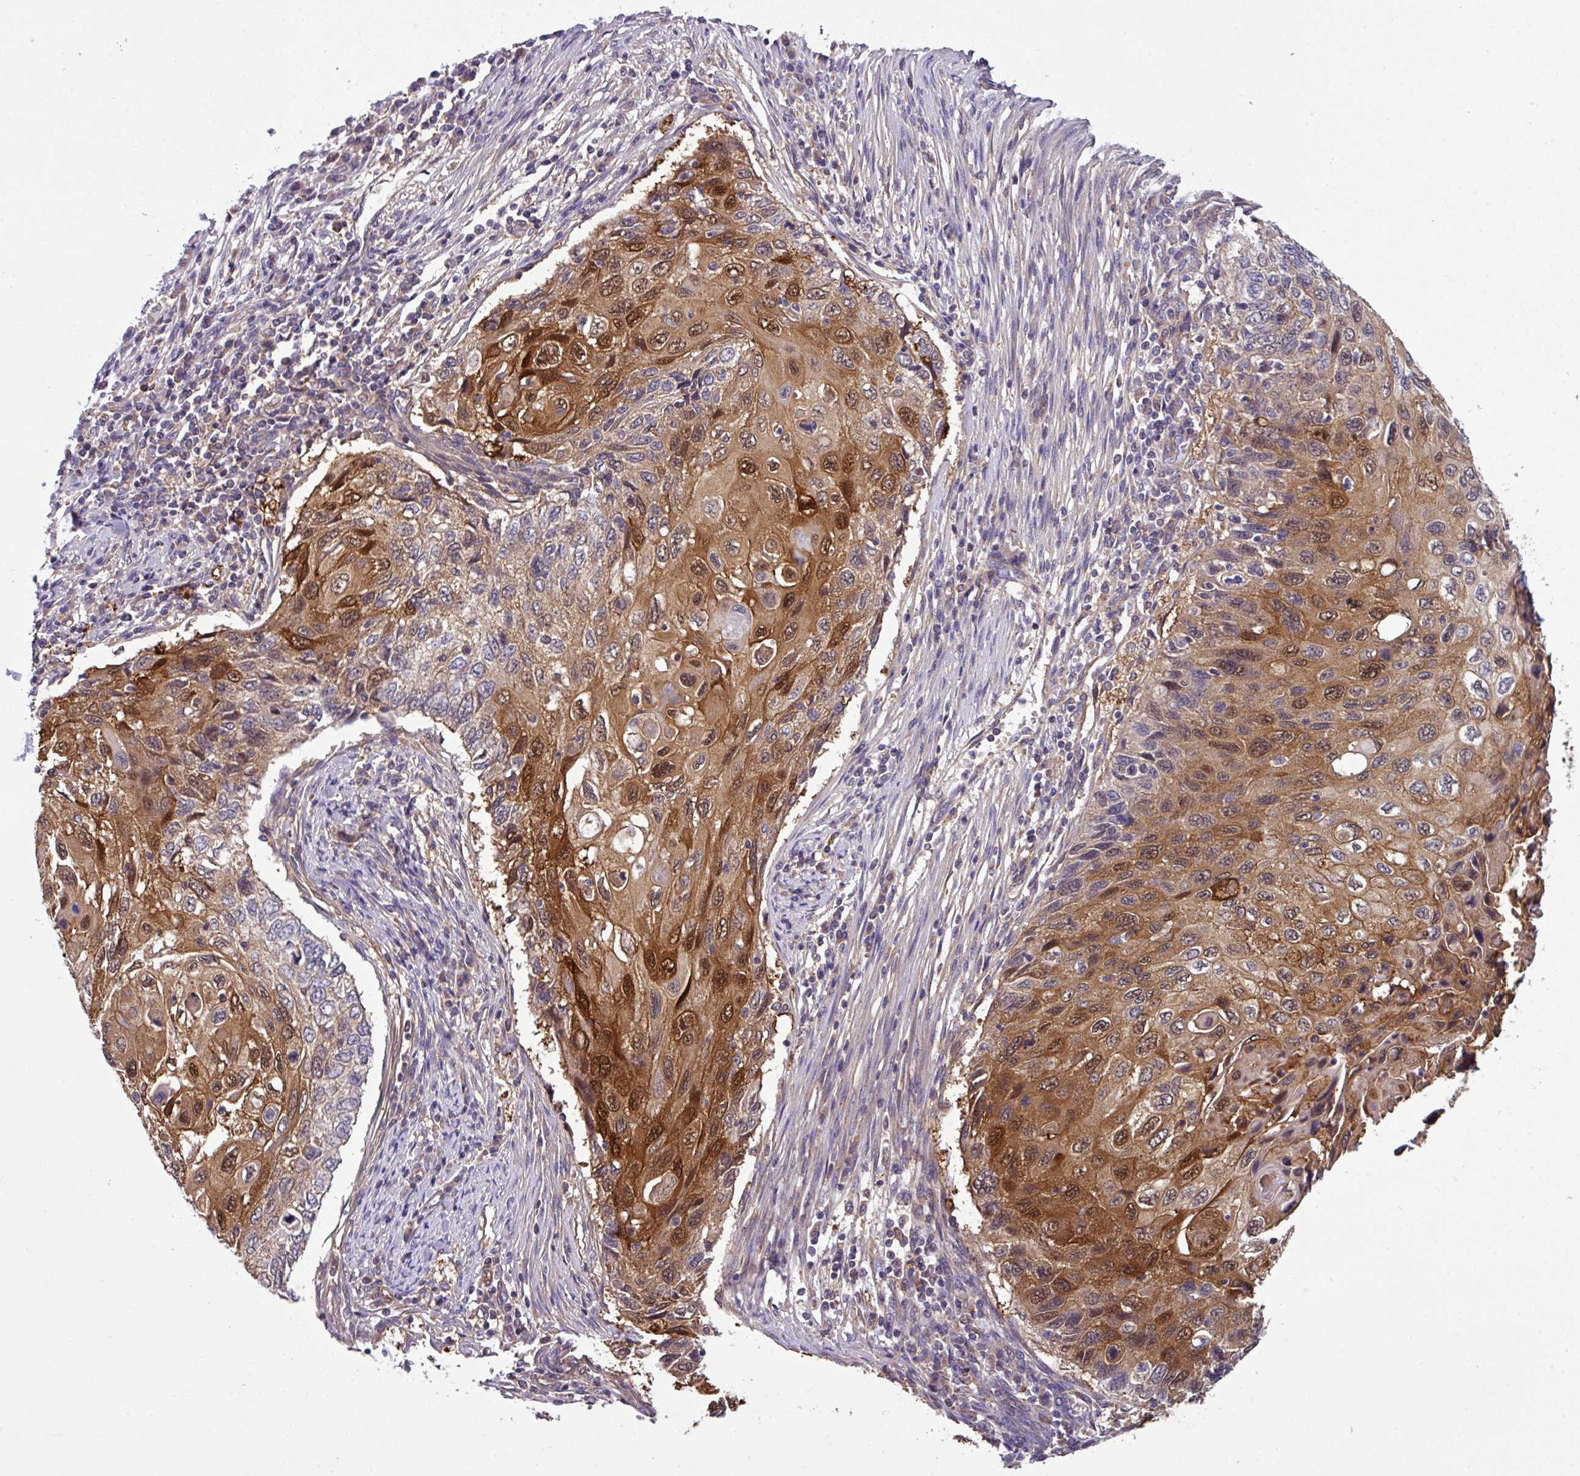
{"staining": {"intensity": "strong", "quantity": "25%-75%", "location": "cytoplasmic/membranous"}, "tissue": "cervical cancer", "cell_type": "Tumor cells", "image_type": "cancer", "snomed": [{"axis": "morphology", "description": "Squamous cell carcinoma, NOS"}, {"axis": "topography", "description": "Cervix"}], "caption": "Cervical squamous cell carcinoma stained with a protein marker shows strong staining in tumor cells.", "gene": "SLC23A2", "patient": {"sex": "female", "age": 70}}